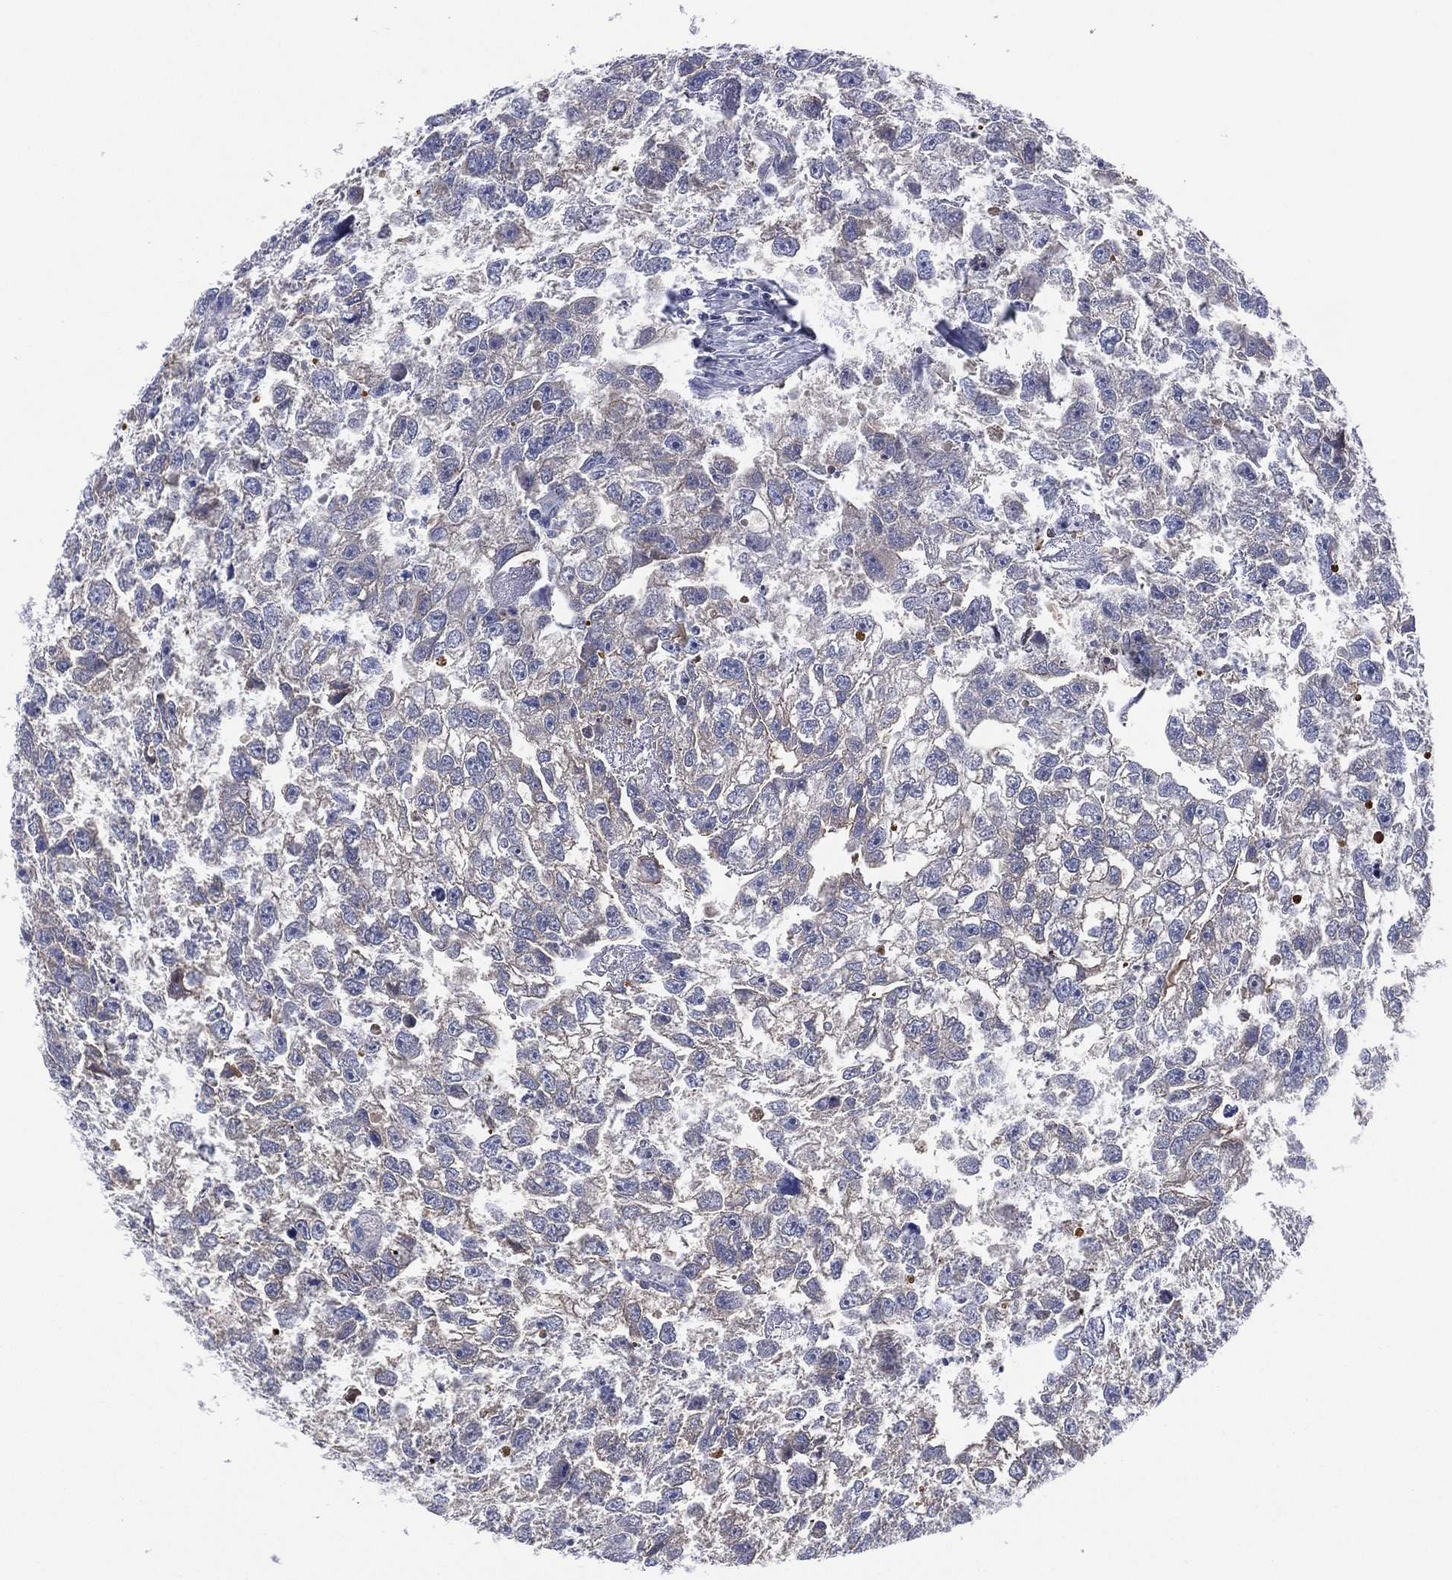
{"staining": {"intensity": "negative", "quantity": "none", "location": "none"}, "tissue": "testis cancer", "cell_type": "Tumor cells", "image_type": "cancer", "snomed": [{"axis": "morphology", "description": "Carcinoma, Embryonal, NOS"}, {"axis": "morphology", "description": "Teratoma, malignant, NOS"}, {"axis": "topography", "description": "Testis"}], "caption": "Immunohistochemical staining of testis malignant teratoma shows no significant expression in tumor cells.", "gene": "SLC4A4", "patient": {"sex": "male", "age": 44}}